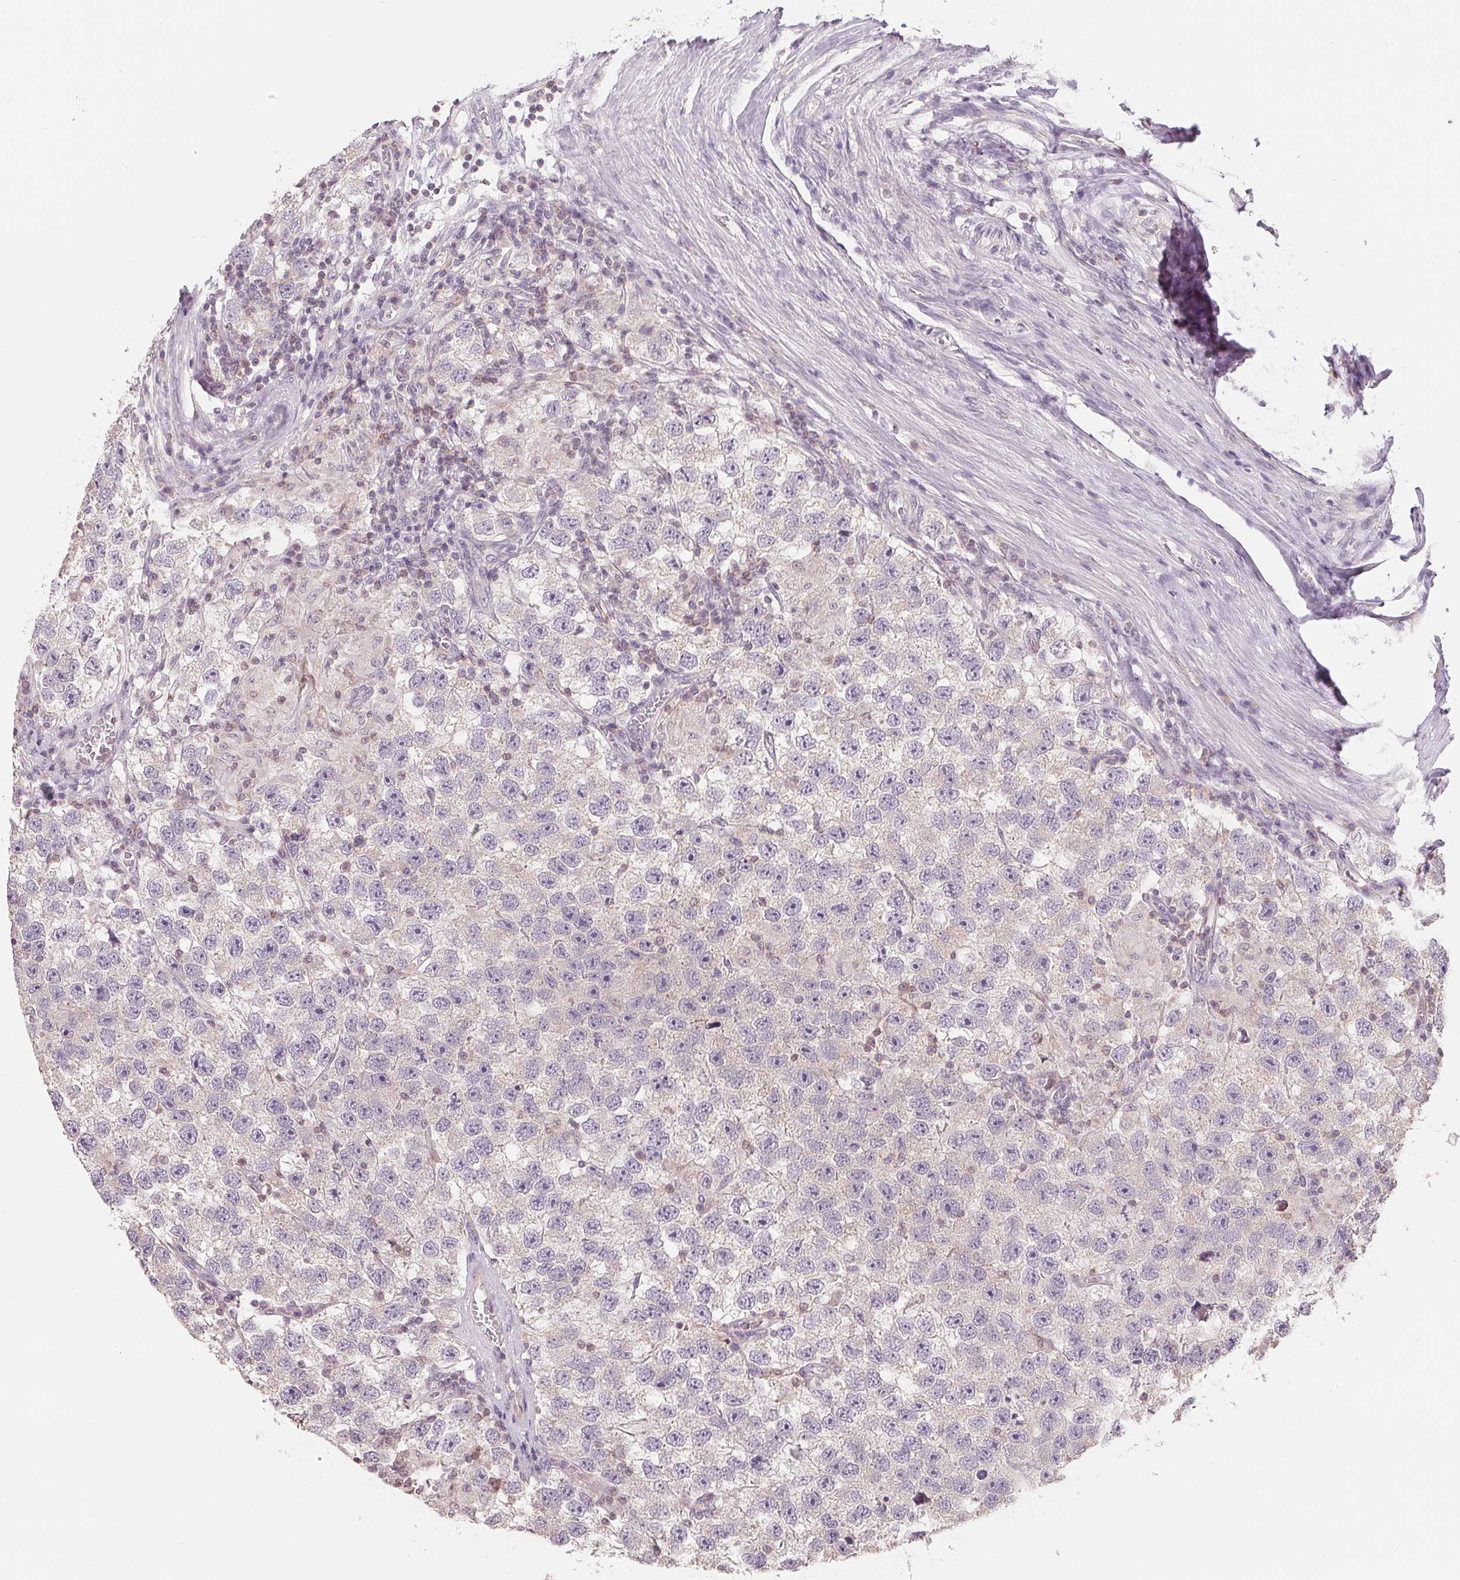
{"staining": {"intensity": "negative", "quantity": "none", "location": "none"}, "tissue": "testis cancer", "cell_type": "Tumor cells", "image_type": "cancer", "snomed": [{"axis": "morphology", "description": "Seminoma, NOS"}, {"axis": "topography", "description": "Testis"}], "caption": "IHC histopathology image of neoplastic tissue: human testis seminoma stained with DAB displays no significant protein positivity in tumor cells.", "gene": "VTCN1", "patient": {"sex": "male", "age": 26}}